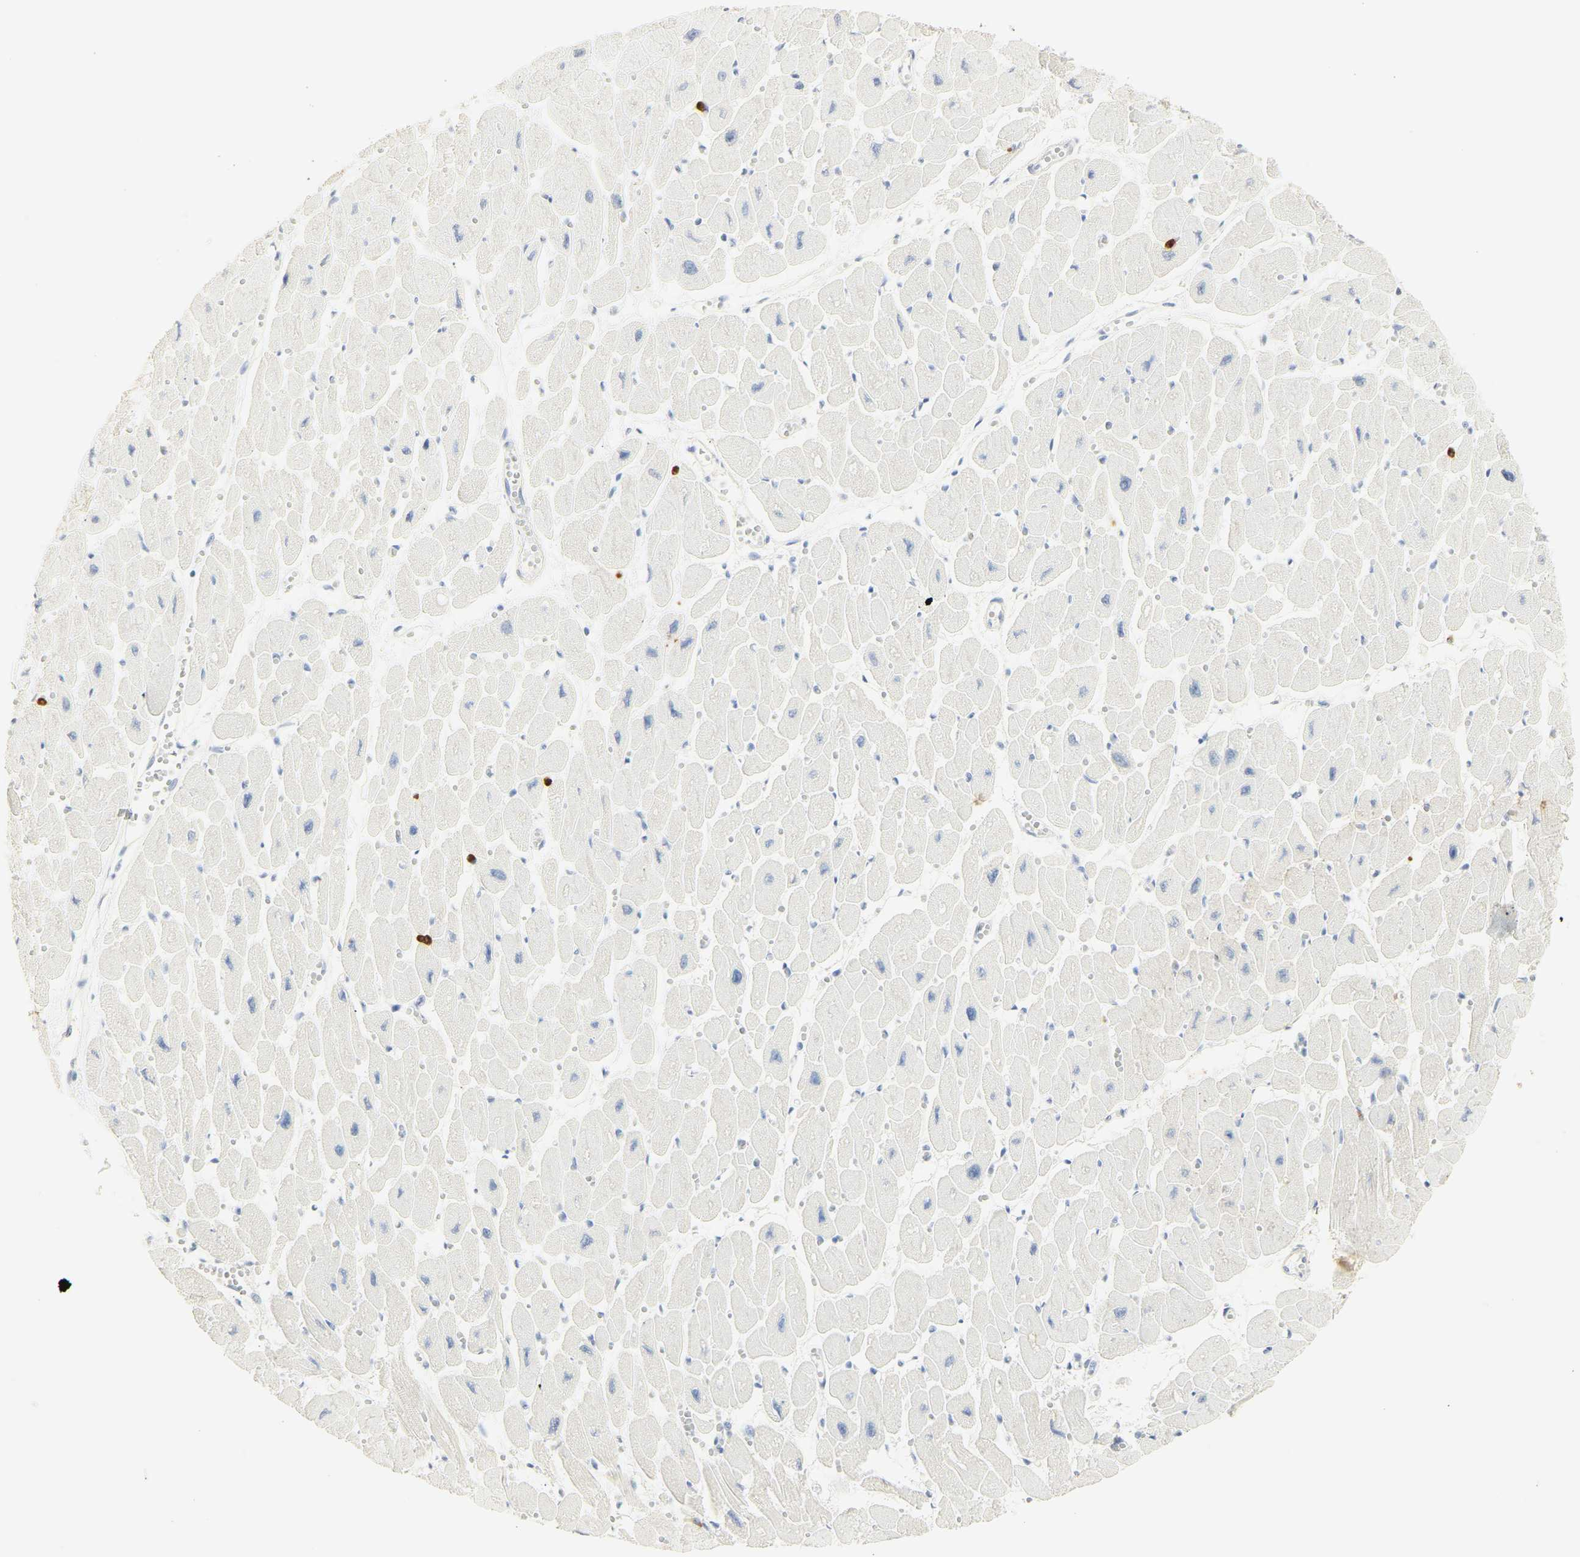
{"staining": {"intensity": "negative", "quantity": "none", "location": "none"}, "tissue": "heart muscle", "cell_type": "Cardiomyocytes", "image_type": "normal", "snomed": [{"axis": "morphology", "description": "Normal tissue, NOS"}, {"axis": "topography", "description": "Heart"}], "caption": "IHC image of benign human heart muscle stained for a protein (brown), which exhibits no positivity in cardiomyocytes.", "gene": "MPO", "patient": {"sex": "female", "age": 54}}